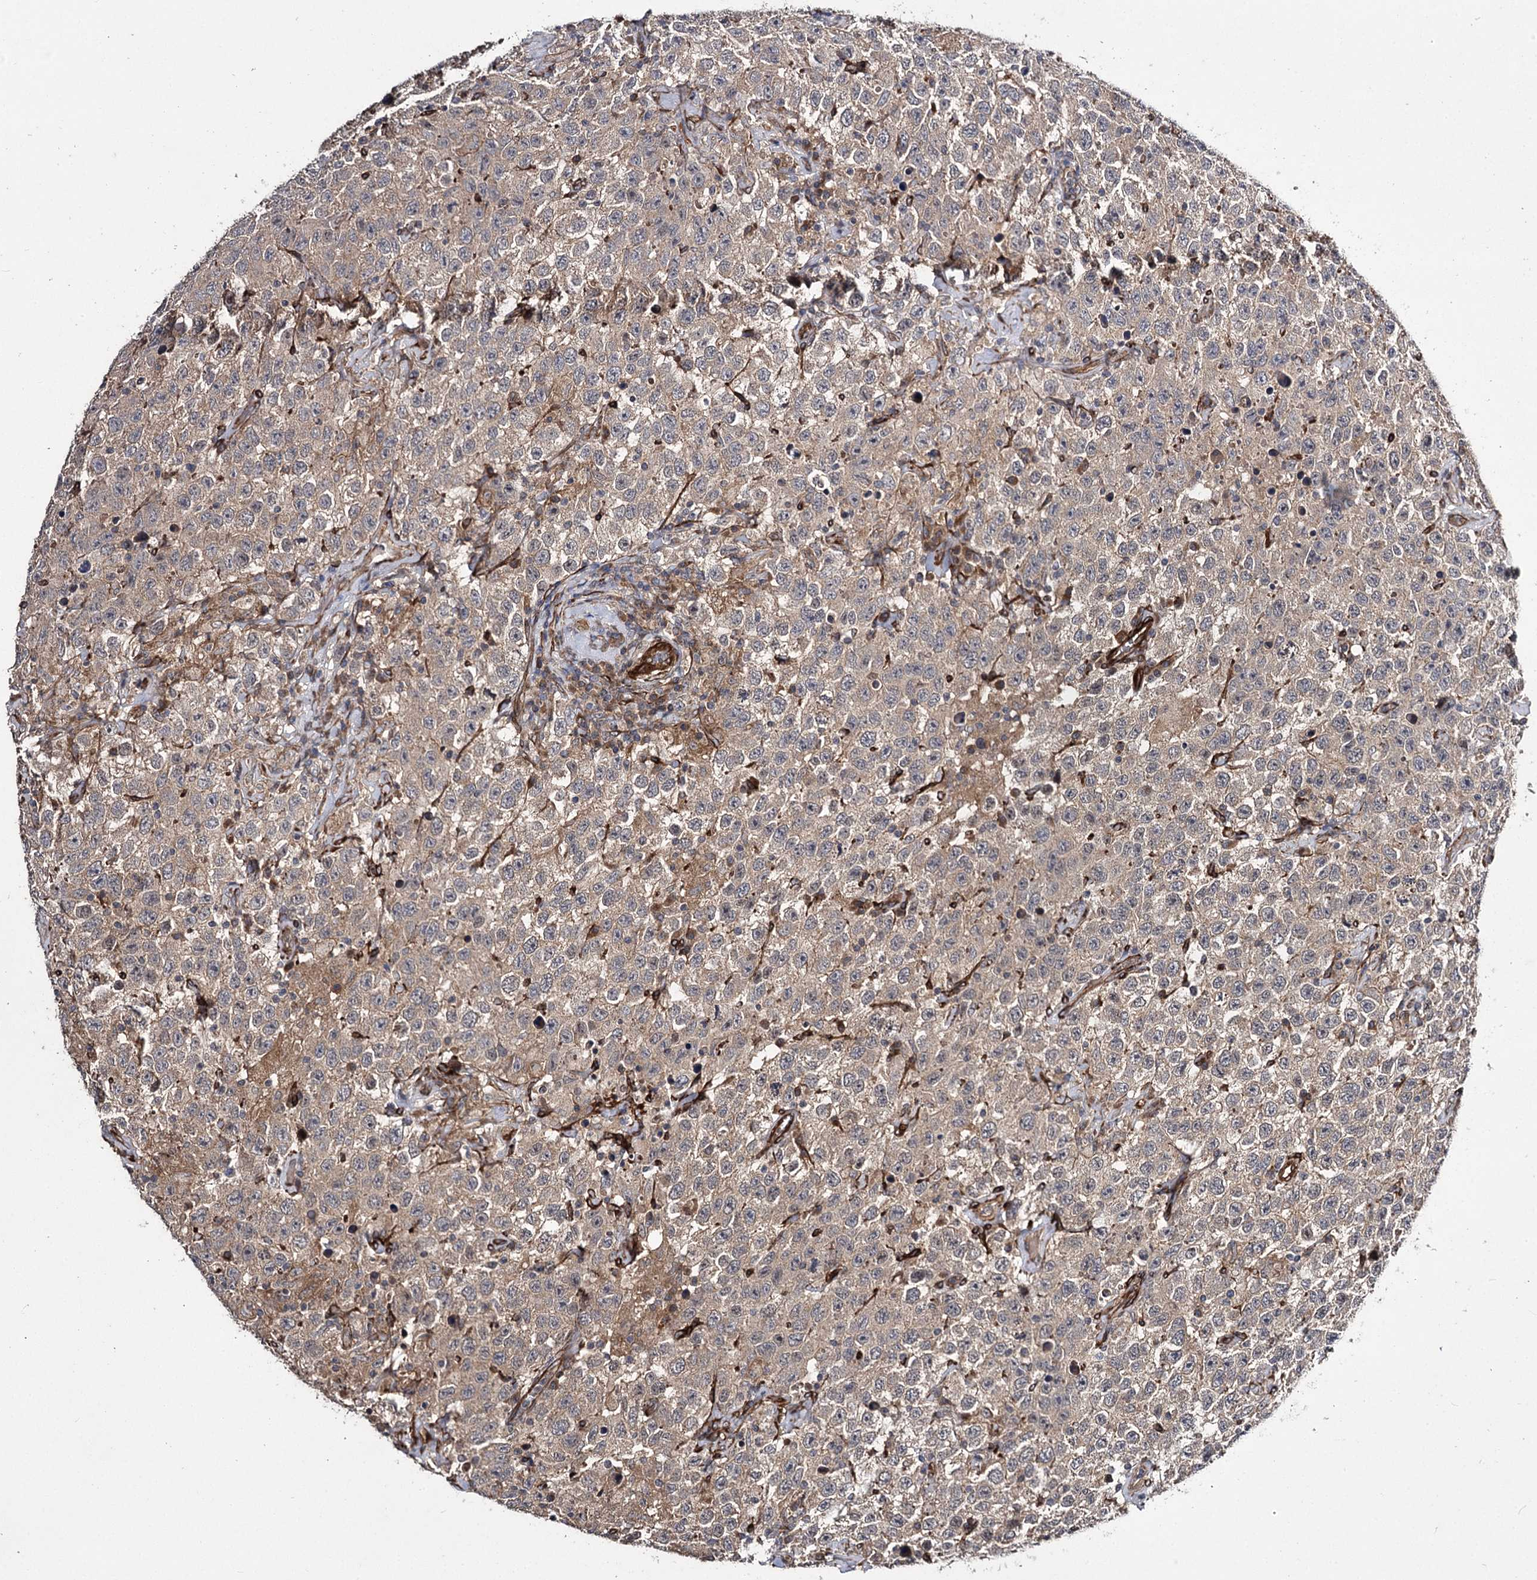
{"staining": {"intensity": "weak", "quantity": ">75%", "location": "cytoplasmic/membranous"}, "tissue": "testis cancer", "cell_type": "Tumor cells", "image_type": "cancer", "snomed": [{"axis": "morphology", "description": "Seminoma, NOS"}, {"axis": "topography", "description": "Testis"}], "caption": "Immunohistochemical staining of testis cancer (seminoma) displays low levels of weak cytoplasmic/membranous protein staining in approximately >75% of tumor cells.", "gene": "MYO1C", "patient": {"sex": "male", "age": 41}}